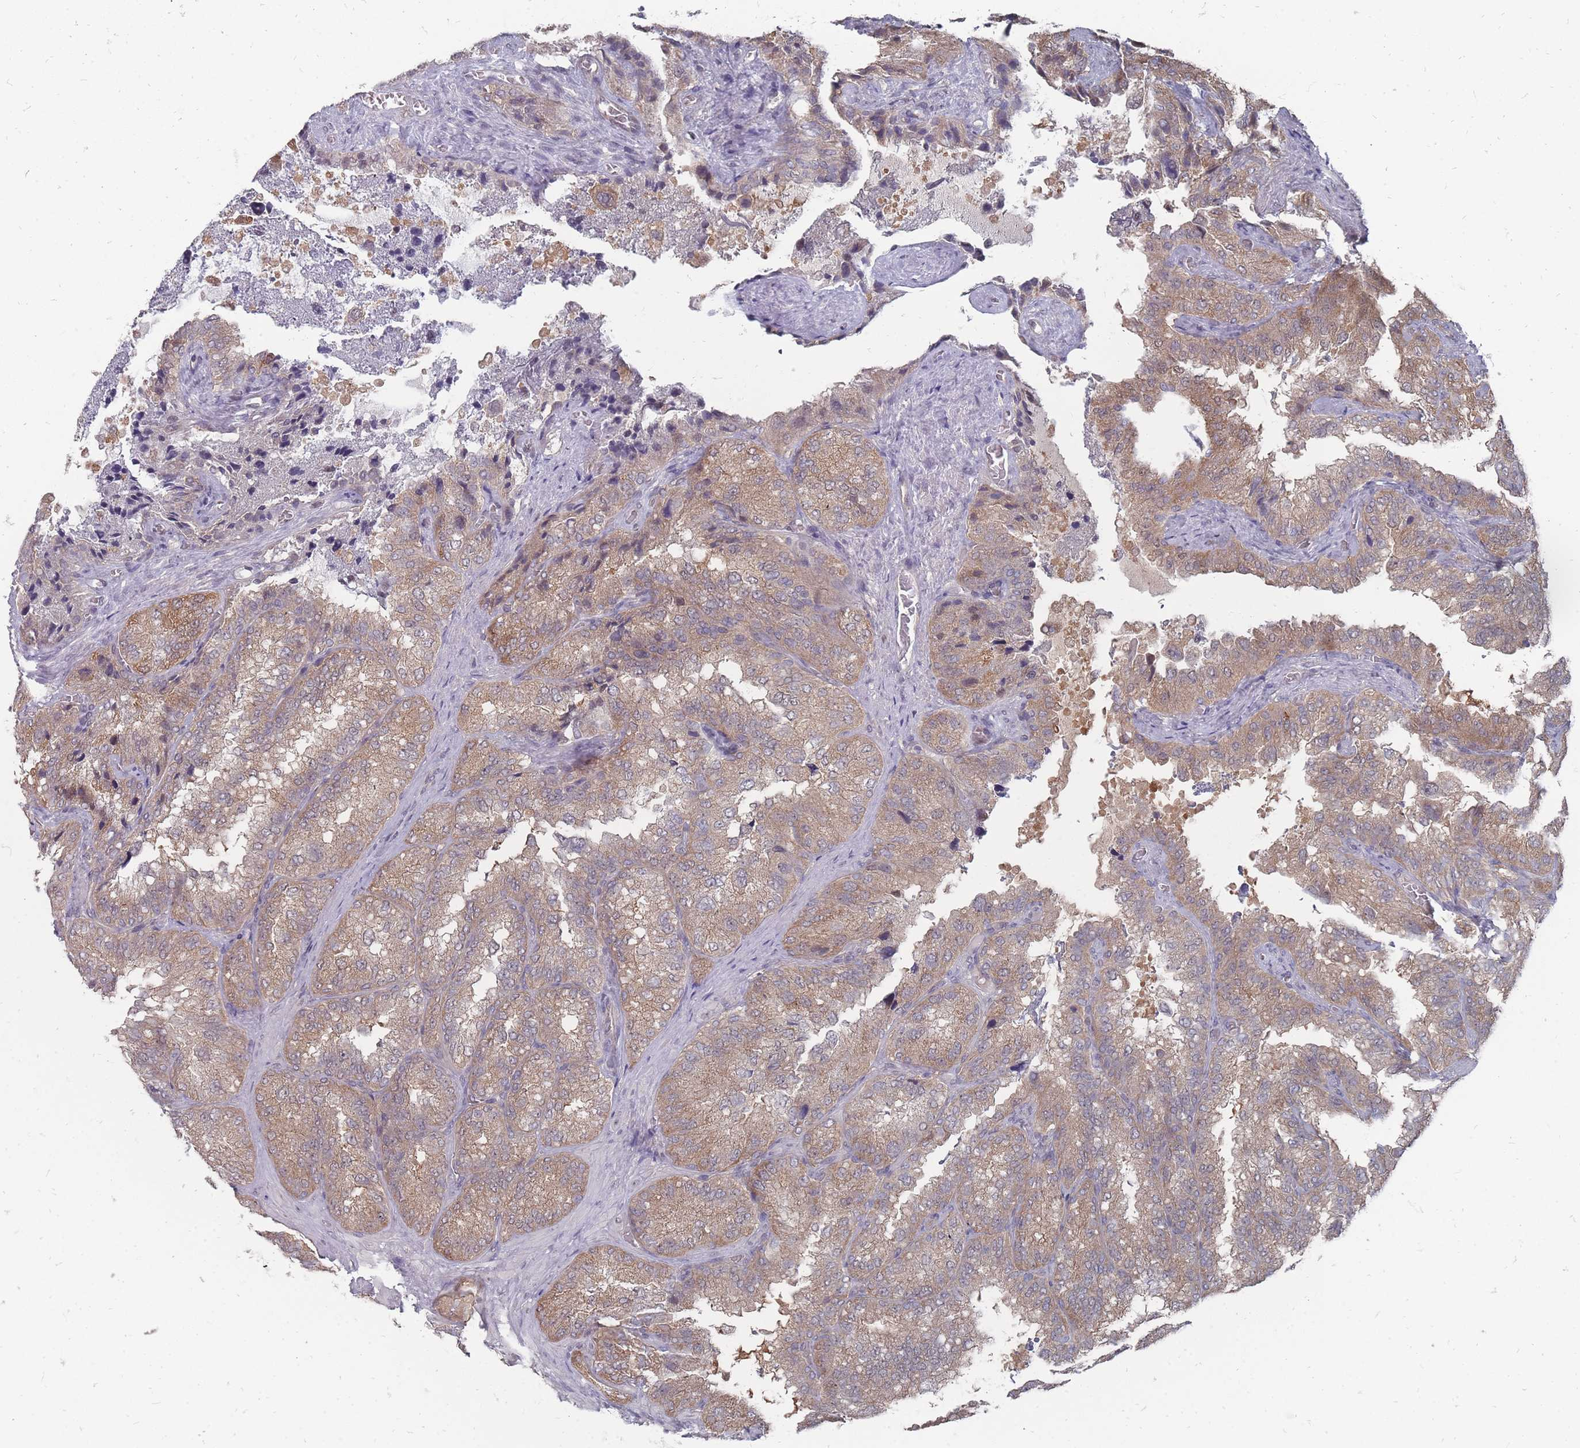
{"staining": {"intensity": "moderate", "quantity": "25%-75%", "location": "cytoplasmic/membranous"}, "tissue": "seminal vesicle", "cell_type": "Glandular cells", "image_type": "normal", "snomed": [{"axis": "morphology", "description": "Normal tissue, NOS"}, {"axis": "topography", "description": "Seminal veicle"}], "caption": "Seminal vesicle stained with IHC shows moderate cytoplasmic/membranous staining in about 25%-75% of glandular cells. The protein is shown in brown color, while the nuclei are stained blue.", "gene": "NKD1", "patient": {"sex": "male", "age": 58}}